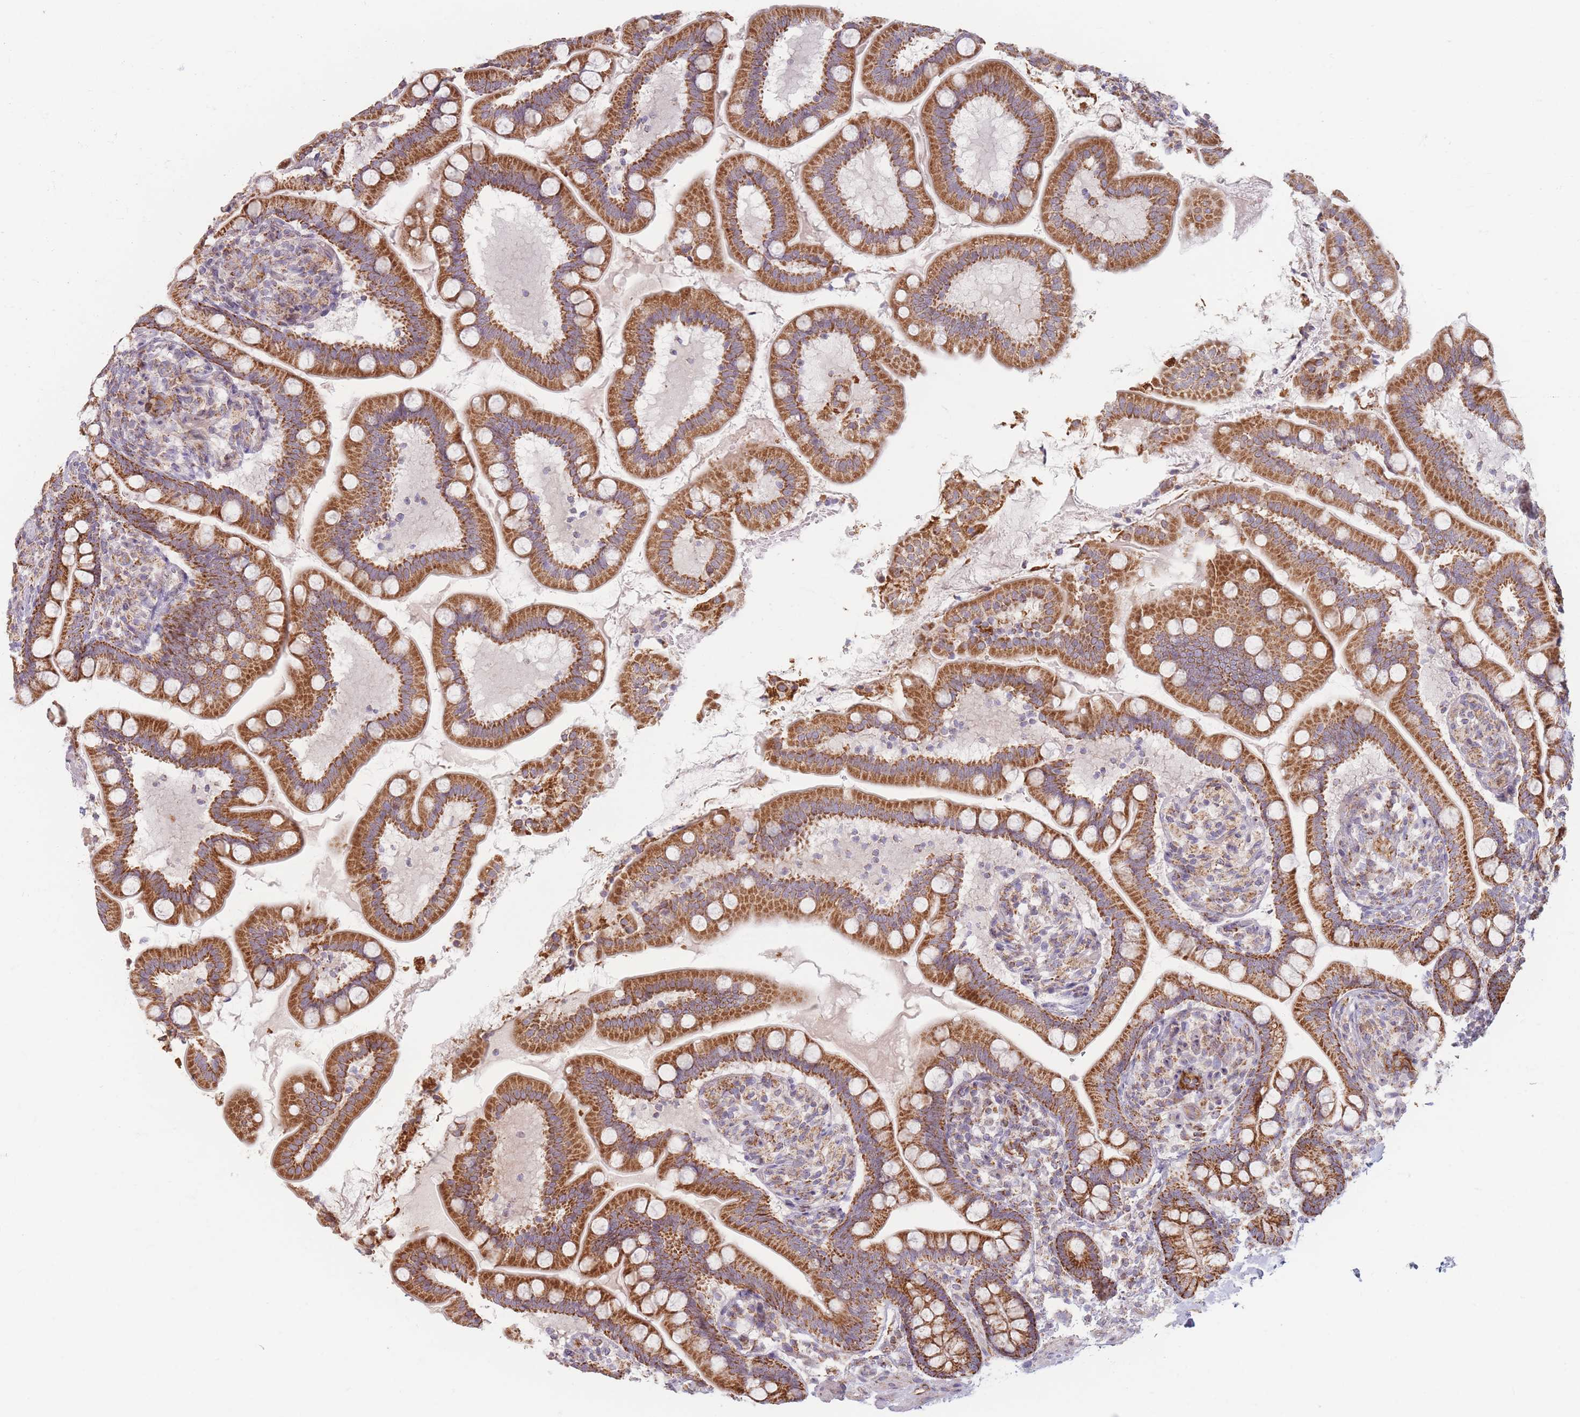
{"staining": {"intensity": "moderate", "quantity": ">75%", "location": "cytoplasmic/membranous"}, "tissue": "small intestine", "cell_type": "Glandular cells", "image_type": "normal", "snomed": [{"axis": "morphology", "description": "Normal tissue, NOS"}, {"axis": "topography", "description": "Small intestine"}], "caption": "This photomicrograph exhibits immunohistochemistry staining of unremarkable human small intestine, with medium moderate cytoplasmic/membranous expression in about >75% of glandular cells.", "gene": "ESRP2", "patient": {"sex": "female", "age": 64}}